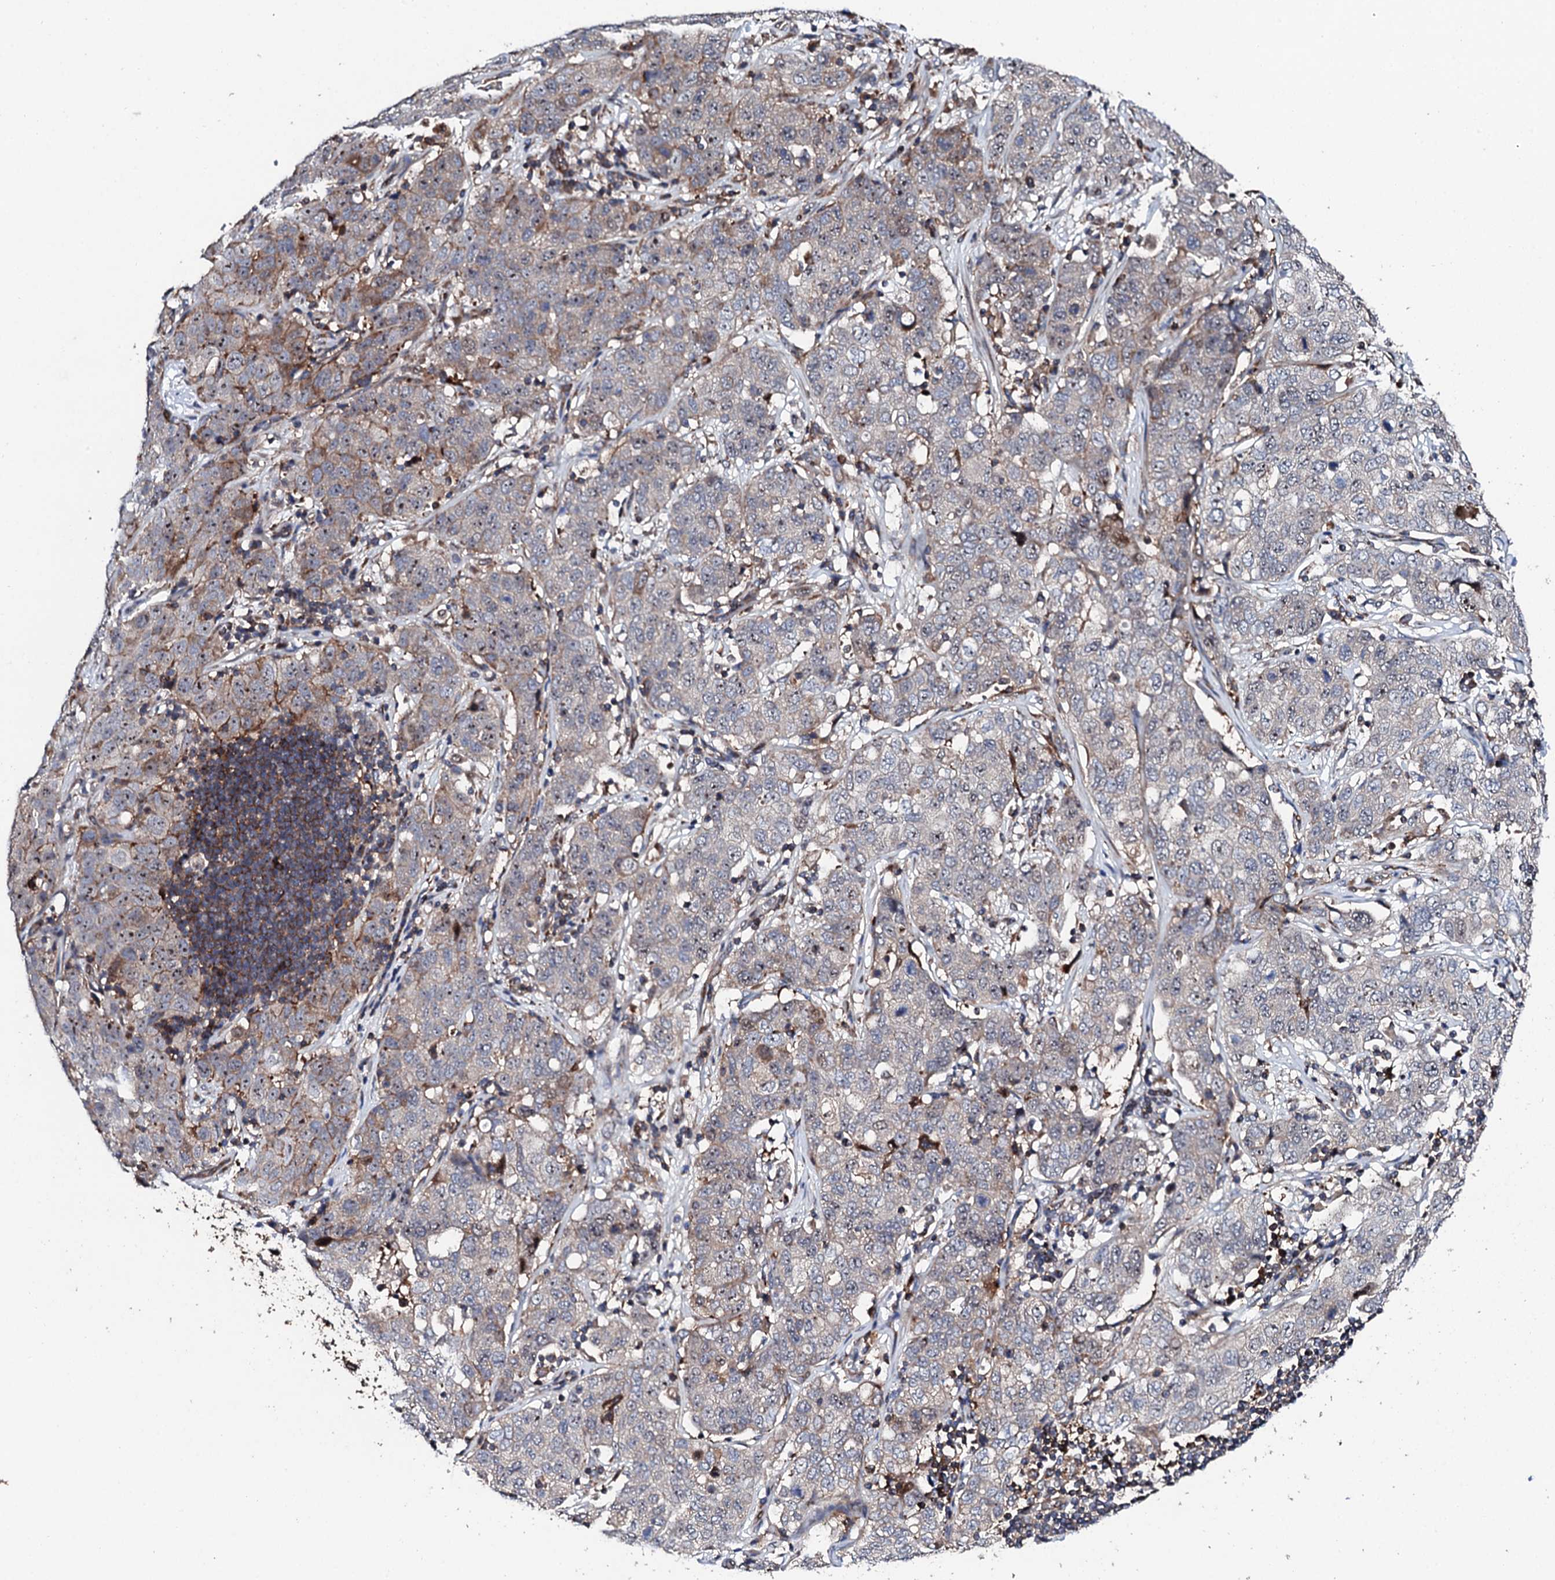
{"staining": {"intensity": "moderate", "quantity": "<25%", "location": "cytoplasmic/membranous"}, "tissue": "stomach cancer", "cell_type": "Tumor cells", "image_type": "cancer", "snomed": [{"axis": "morphology", "description": "Normal tissue, NOS"}, {"axis": "morphology", "description": "Adenocarcinoma, NOS"}, {"axis": "topography", "description": "Lymph node"}, {"axis": "topography", "description": "Stomach"}], "caption": "This micrograph displays IHC staining of stomach cancer (adenocarcinoma), with low moderate cytoplasmic/membranous positivity in approximately <25% of tumor cells.", "gene": "GTPBP4", "patient": {"sex": "male", "age": 48}}